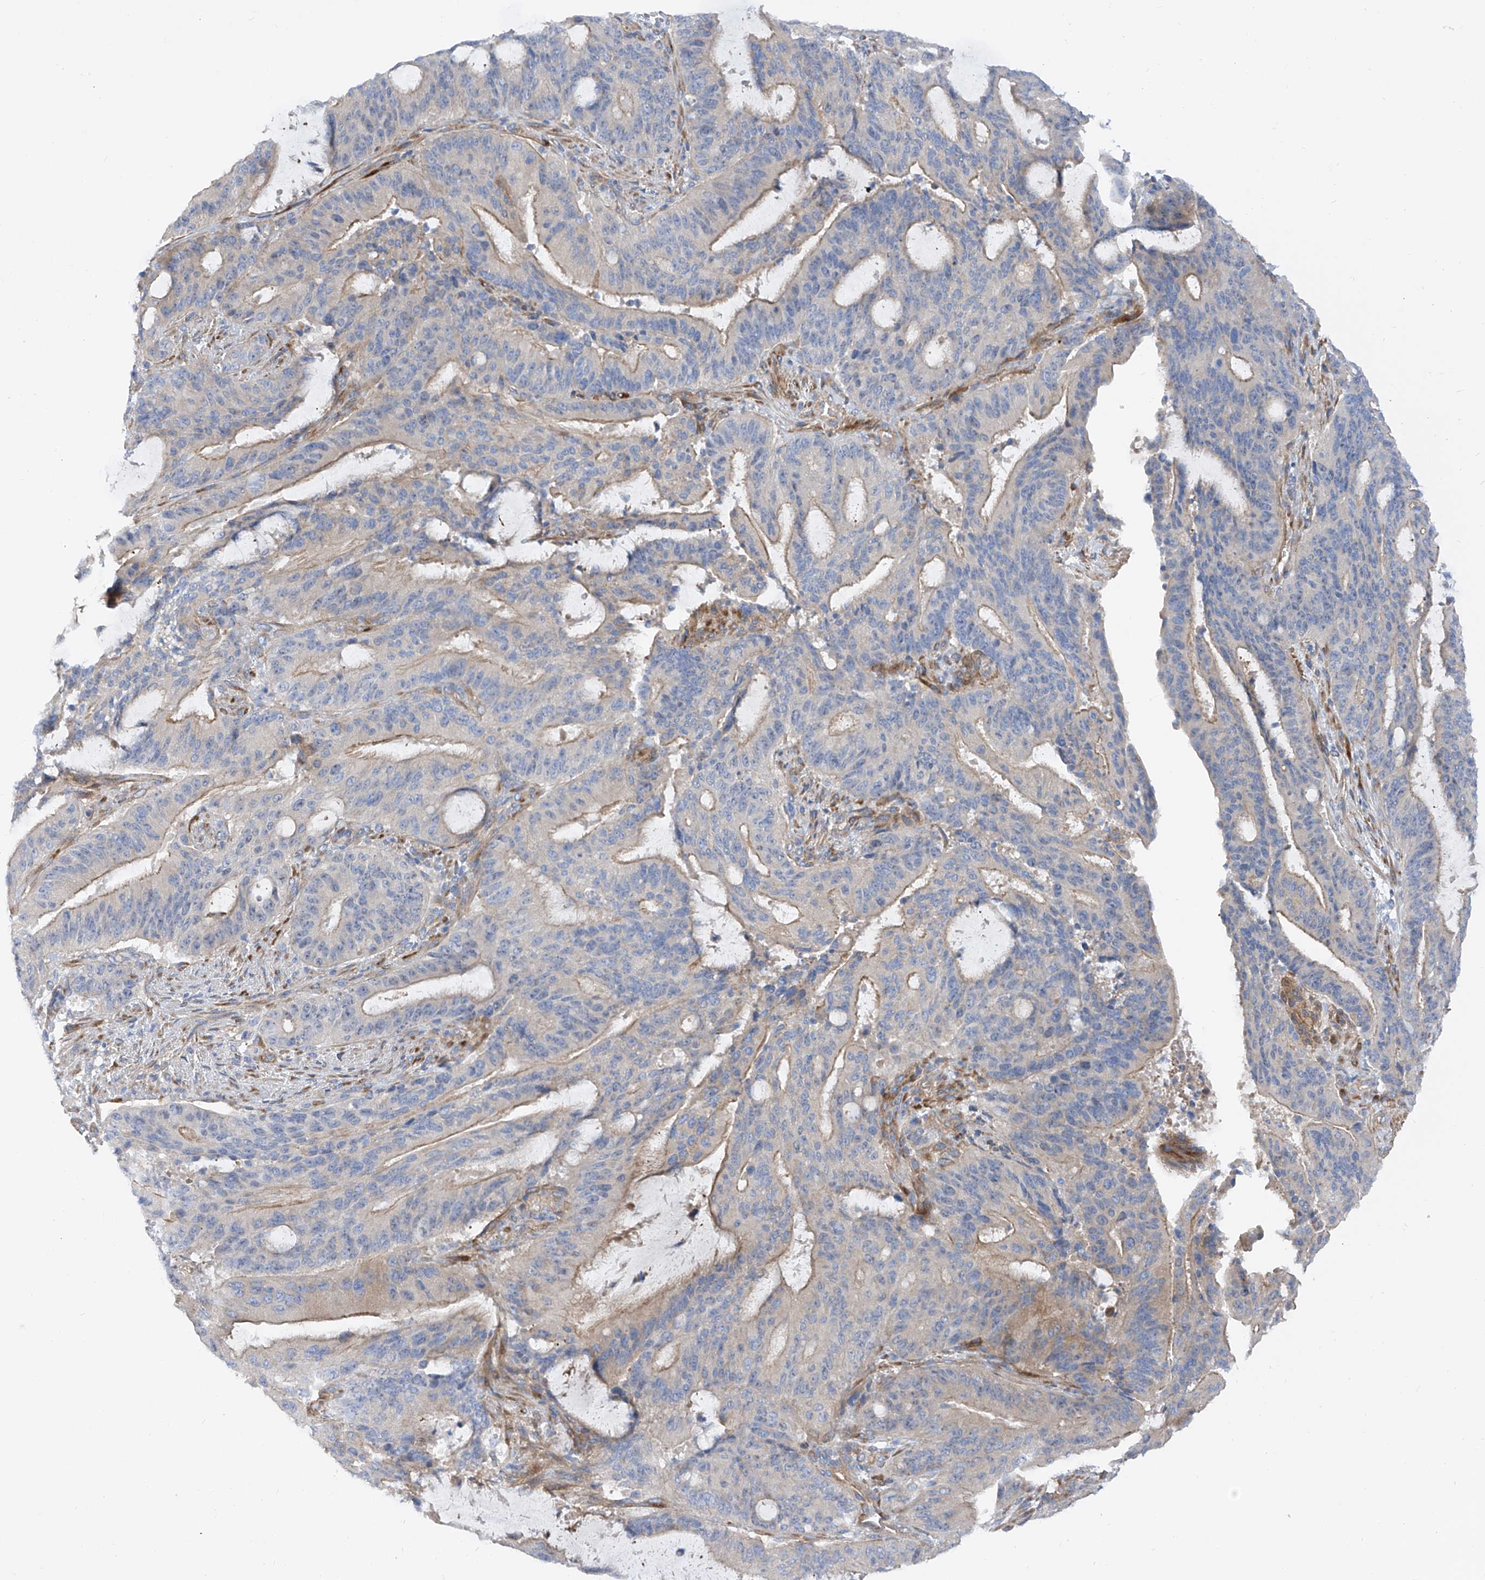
{"staining": {"intensity": "moderate", "quantity": "<25%", "location": "cytoplasmic/membranous"}, "tissue": "liver cancer", "cell_type": "Tumor cells", "image_type": "cancer", "snomed": [{"axis": "morphology", "description": "Normal tissue, NOS"}, {"axis": "morphology", "description": "Cholangiocarcinoma"}, {"axis": "topography", "description": "Liver"}, {"axis": "topography", "description": "Peripheral nerve tissue"}], "caption": "An immunohistochemistry (IHC) micrograph of tumor tissue is shown. Protein staining in brown labels moderate cytoplasmic/membranous positivity in cholangiocarcinoma (liver) within tumor cells.", "gene": "LCA5", "patient": {"sex": "female", "age": 73}}